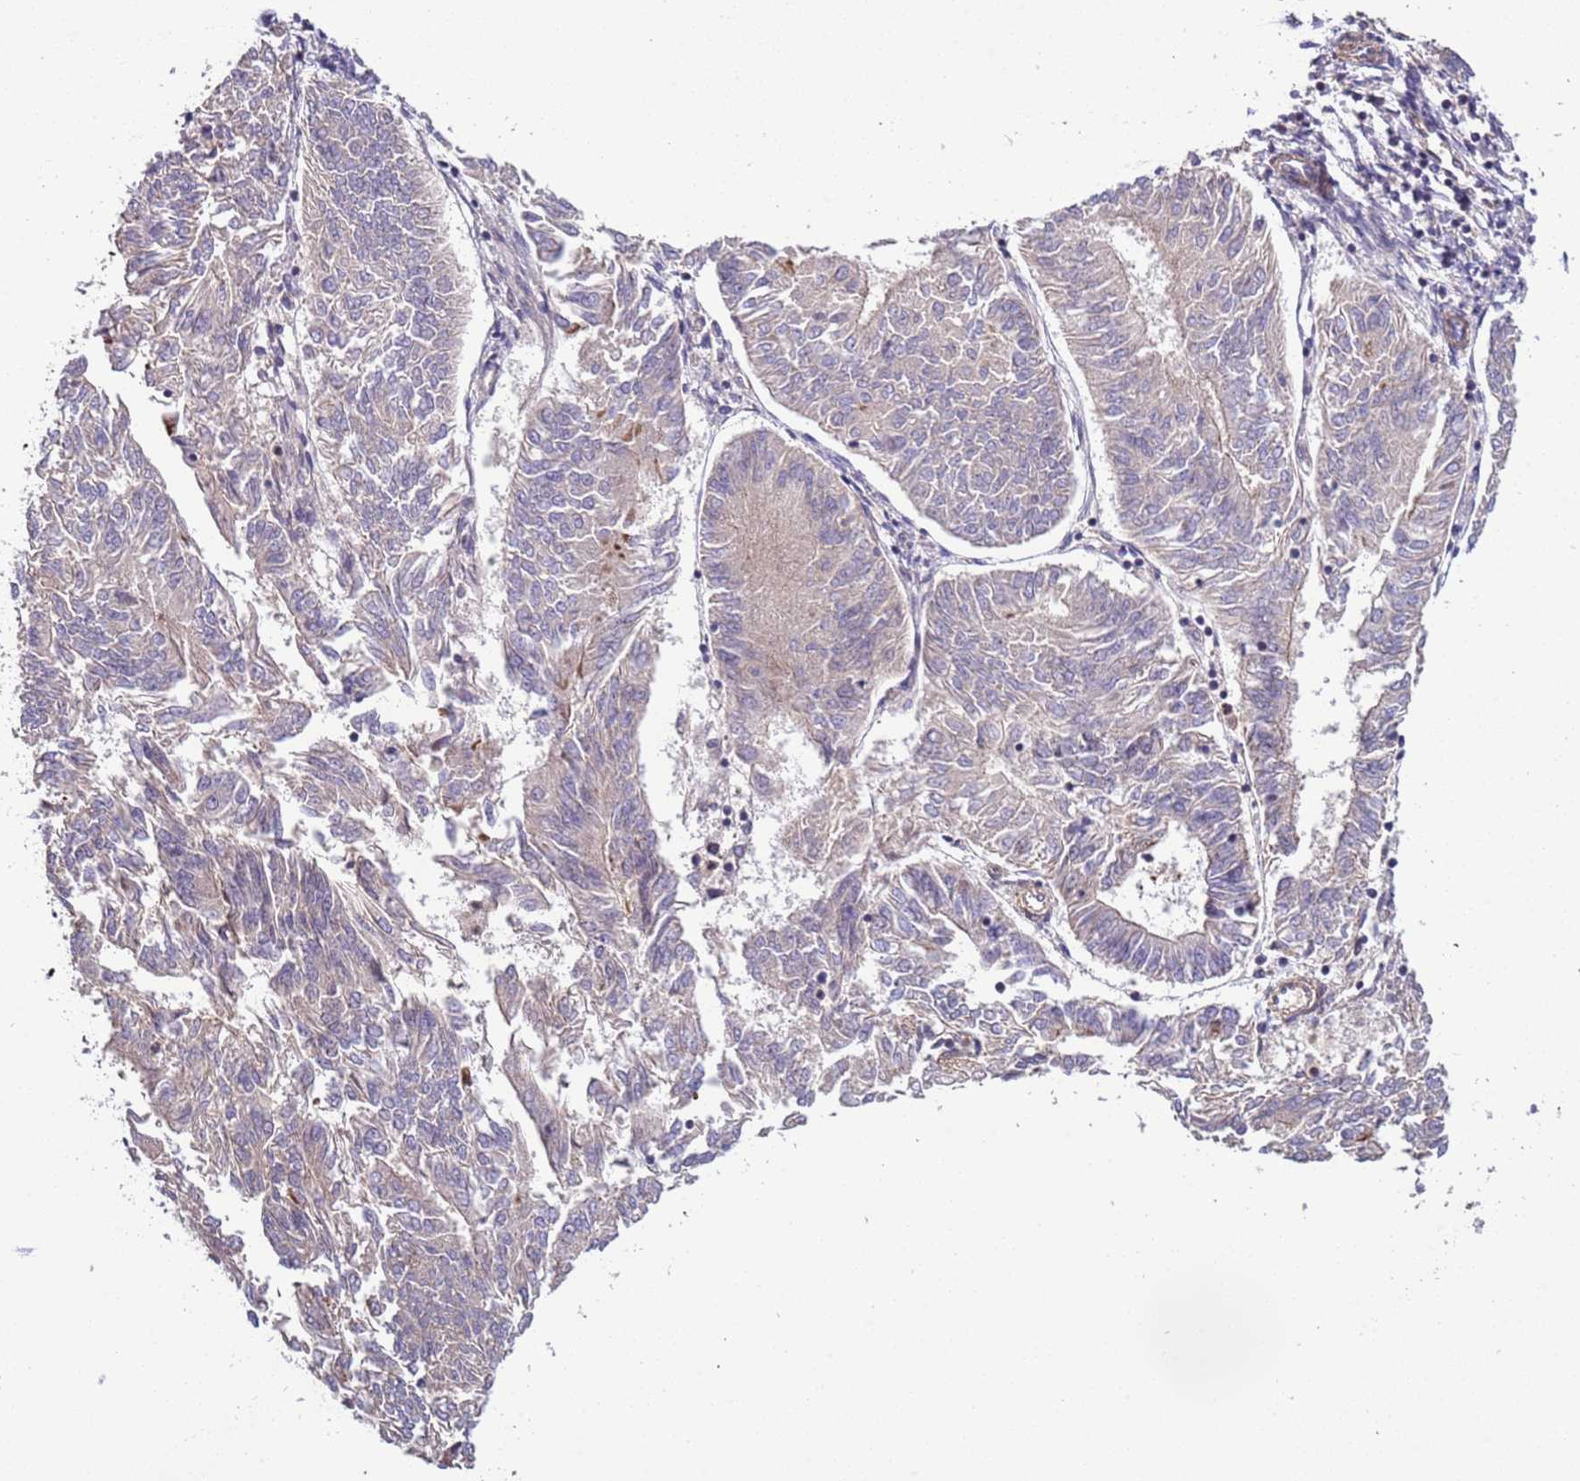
{"staining": {"intensity": "weak", "quantity": "<25%", "location": "cytoplasmic/membranous"}, "tissue": "endometrial cancer", "cell_type": "Tumor cells", "image_type": "cancer", "snomed": [{"axis": "morphology", "description": "Adenocarcinoma, NOS"}, {"axis": "topography", "description": "Endometrium"}], "caption": "DAB immunohistochemical staining of endometrial cancer (adenocarcinoma) shows no significant expression in tumor cells.", "gene": "LAMB4", "patient": {"sex": "female", "age": 58}}